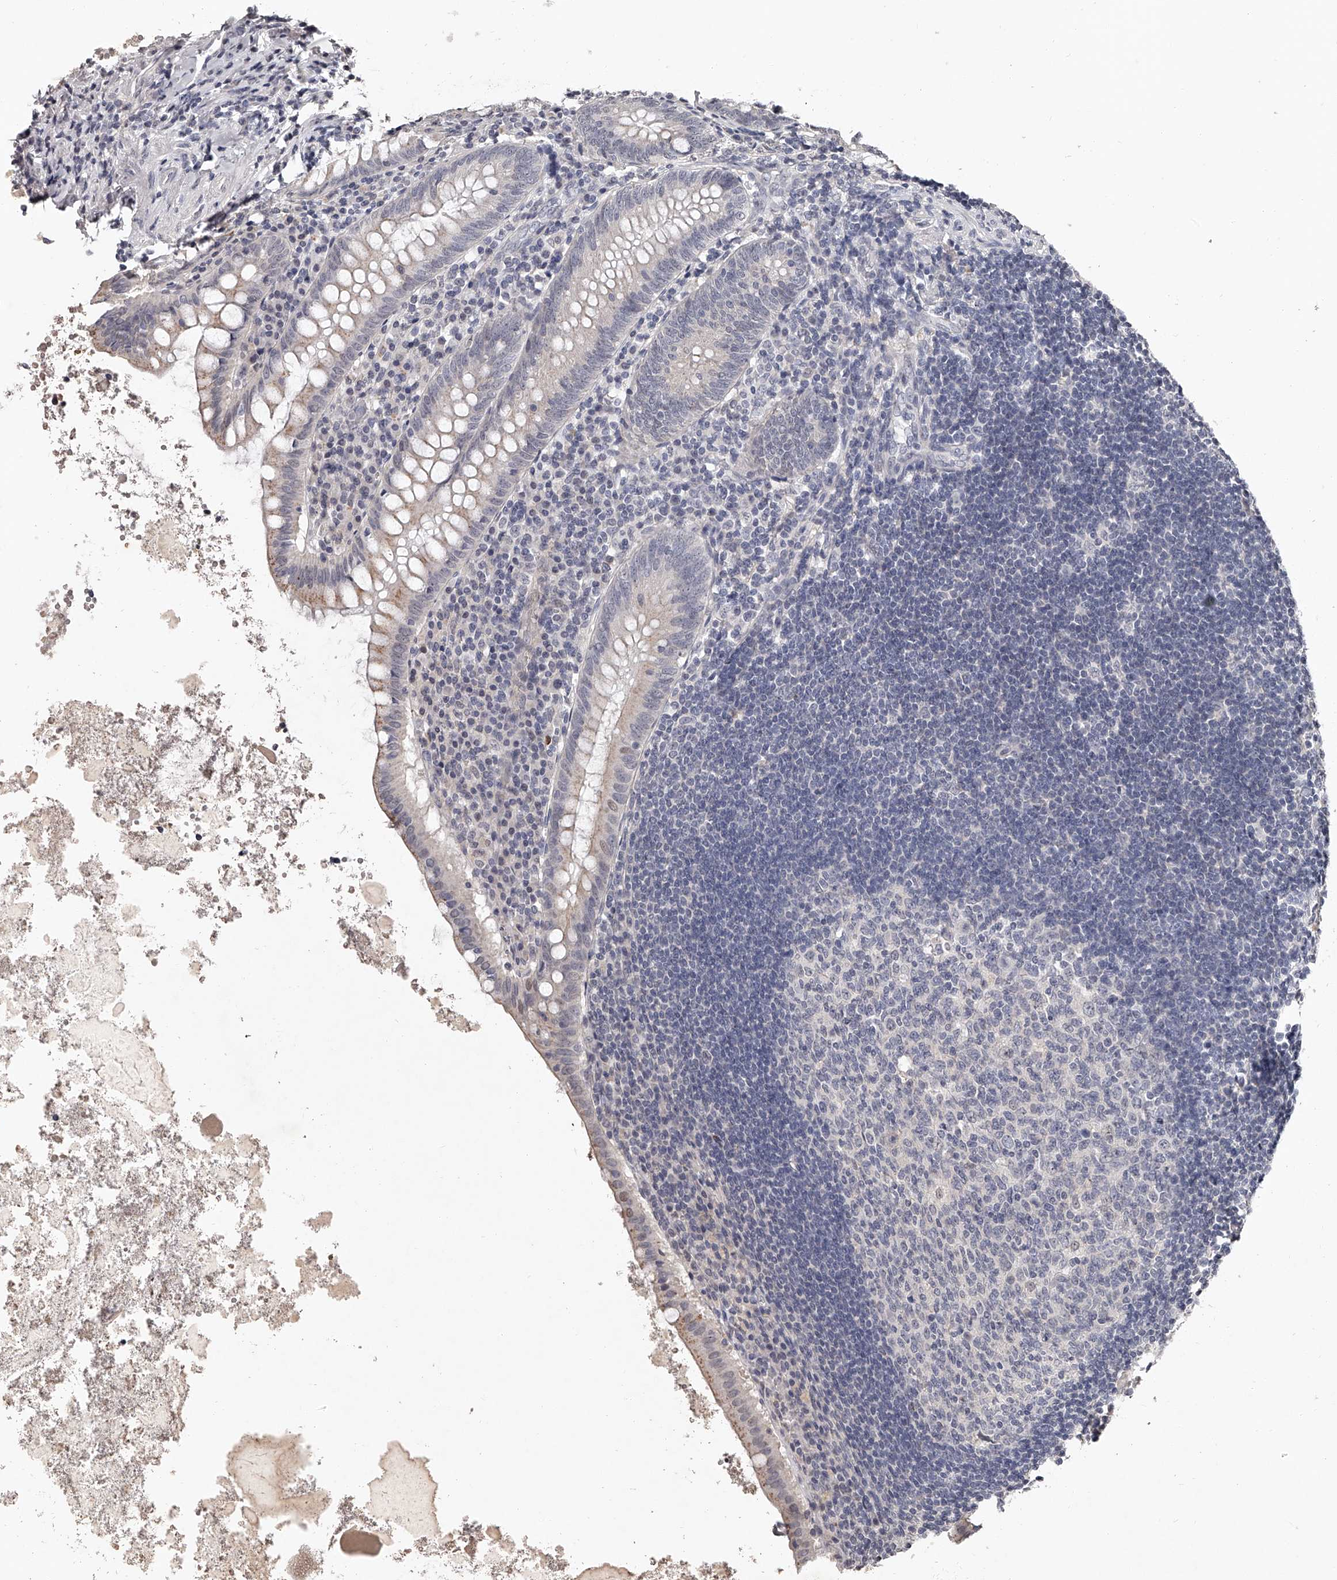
{"staining": {"intensity": "weak", "quantity": "<25%", "location": "cytoplasmic/membranous"}, "tissue": "appendix", "cell_type": "Glandular cells", "image_type": "normal", "snomed": [{"axis": "morphology", "description": "Normal tissue, NOS"}, {"axis": "topography", "description": "Appendix"}], "caption": "Immunohistochemistry (IHC) photomicrograph of unremarkable human appendix stained for a protein (brown), which demonstrates no expression in glandular cells.", "gene": "NT5DC1", "patient": {"sex": "female", "age": 54}}